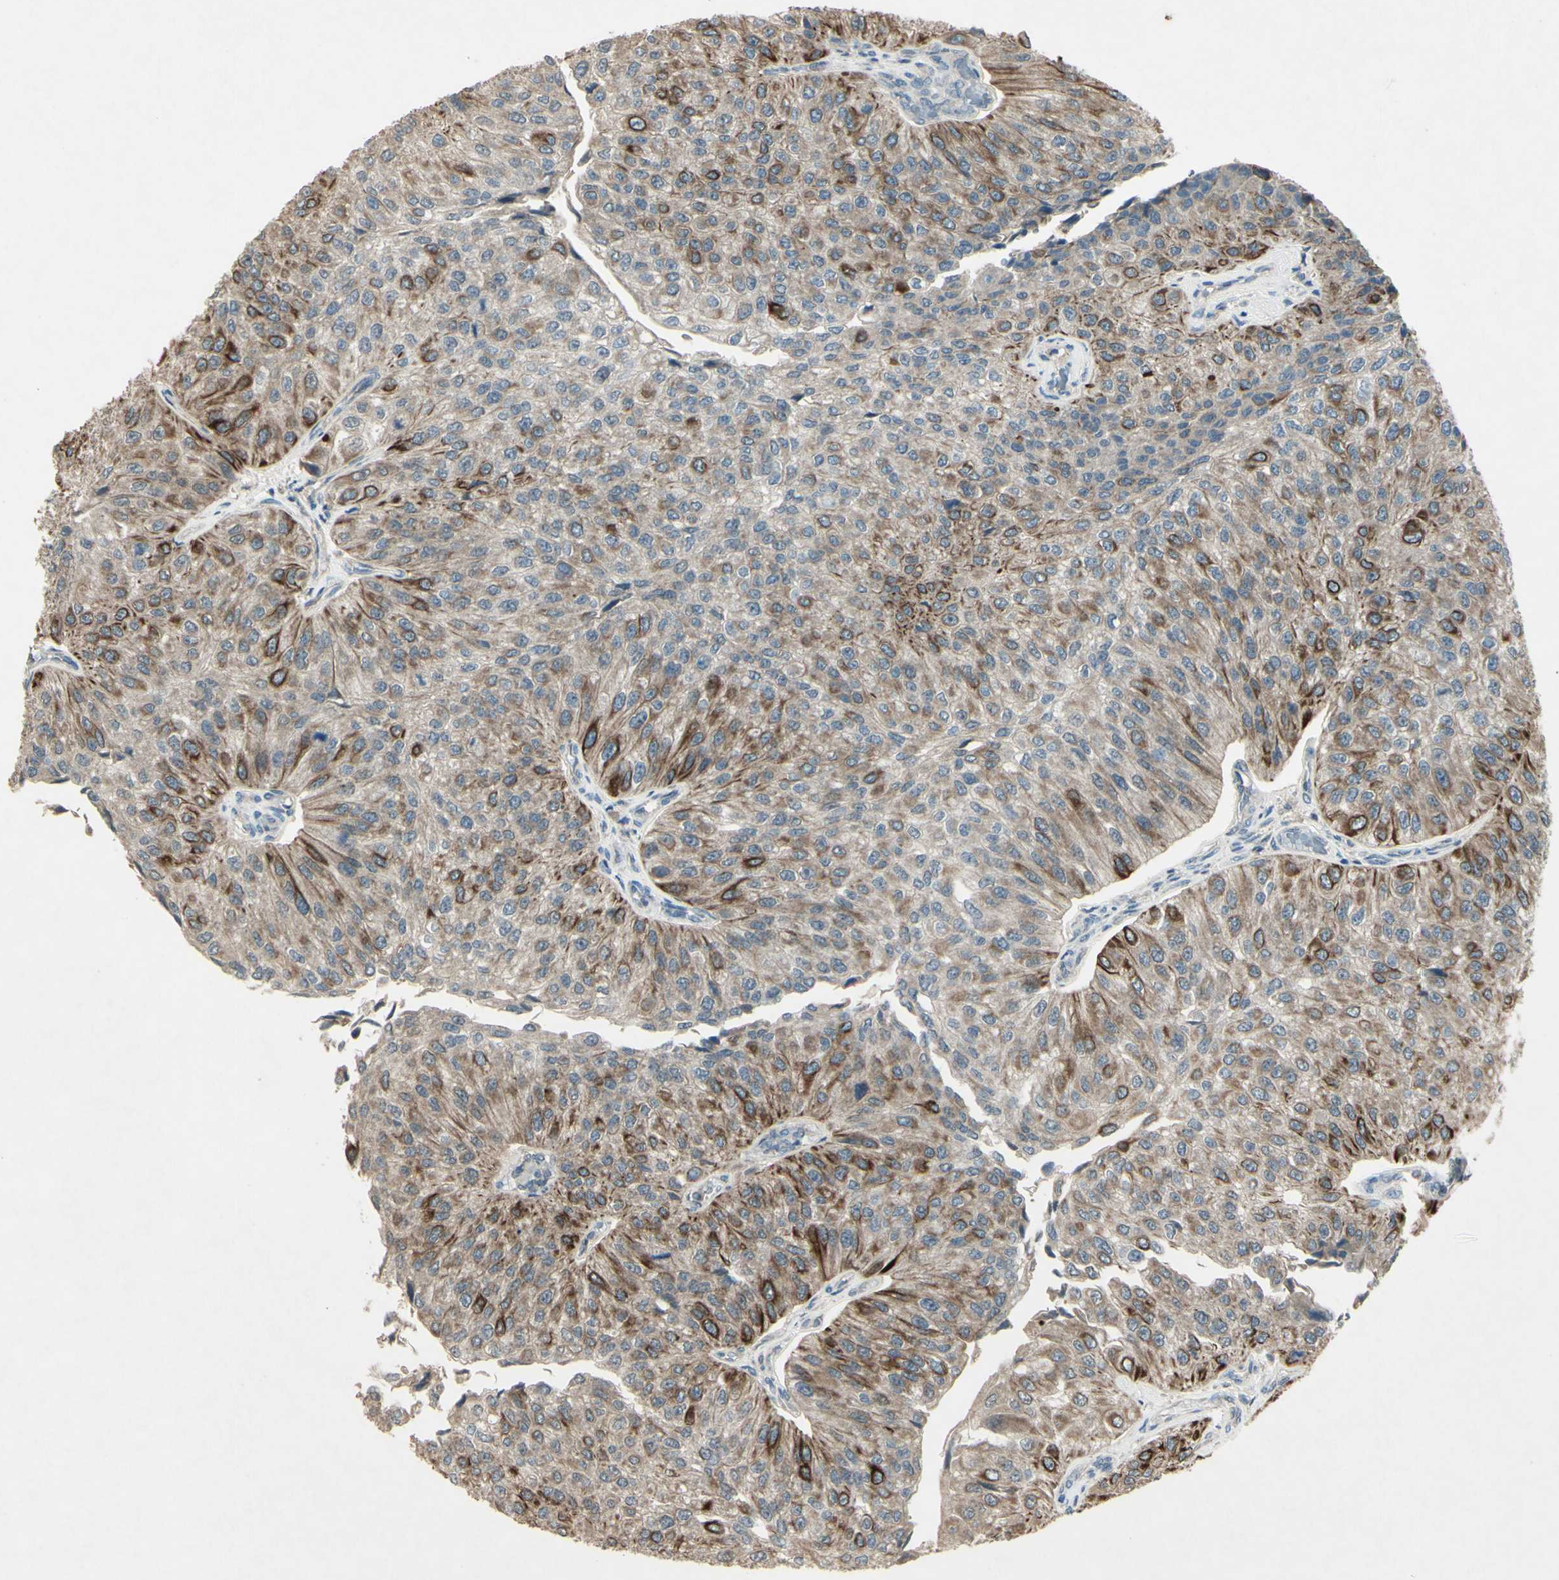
{"staining": {"intensity": "strong", "quantity": ">75%", "location": "cytoplasmic/membranous"}, "tissue": "urothelial cancer", "cell_type": "Tumor cells", "image_type": "cancer", "snomed": [{"axis": "morphology", "description": "Urothelial carcinoma, High grade"}, {"axis": "topography", "description": "Kidney"}, {"axis": "topography", "description": "Urinary bladder"}], "caption": "About >75% of tumor cells in urothelial cancer show strong cytoplasmic/membranous protein positivity as visualized by brown immunohistochemical staining.", "gene": "TIMM21", "patient": {"sex": "male", "age": 77}}